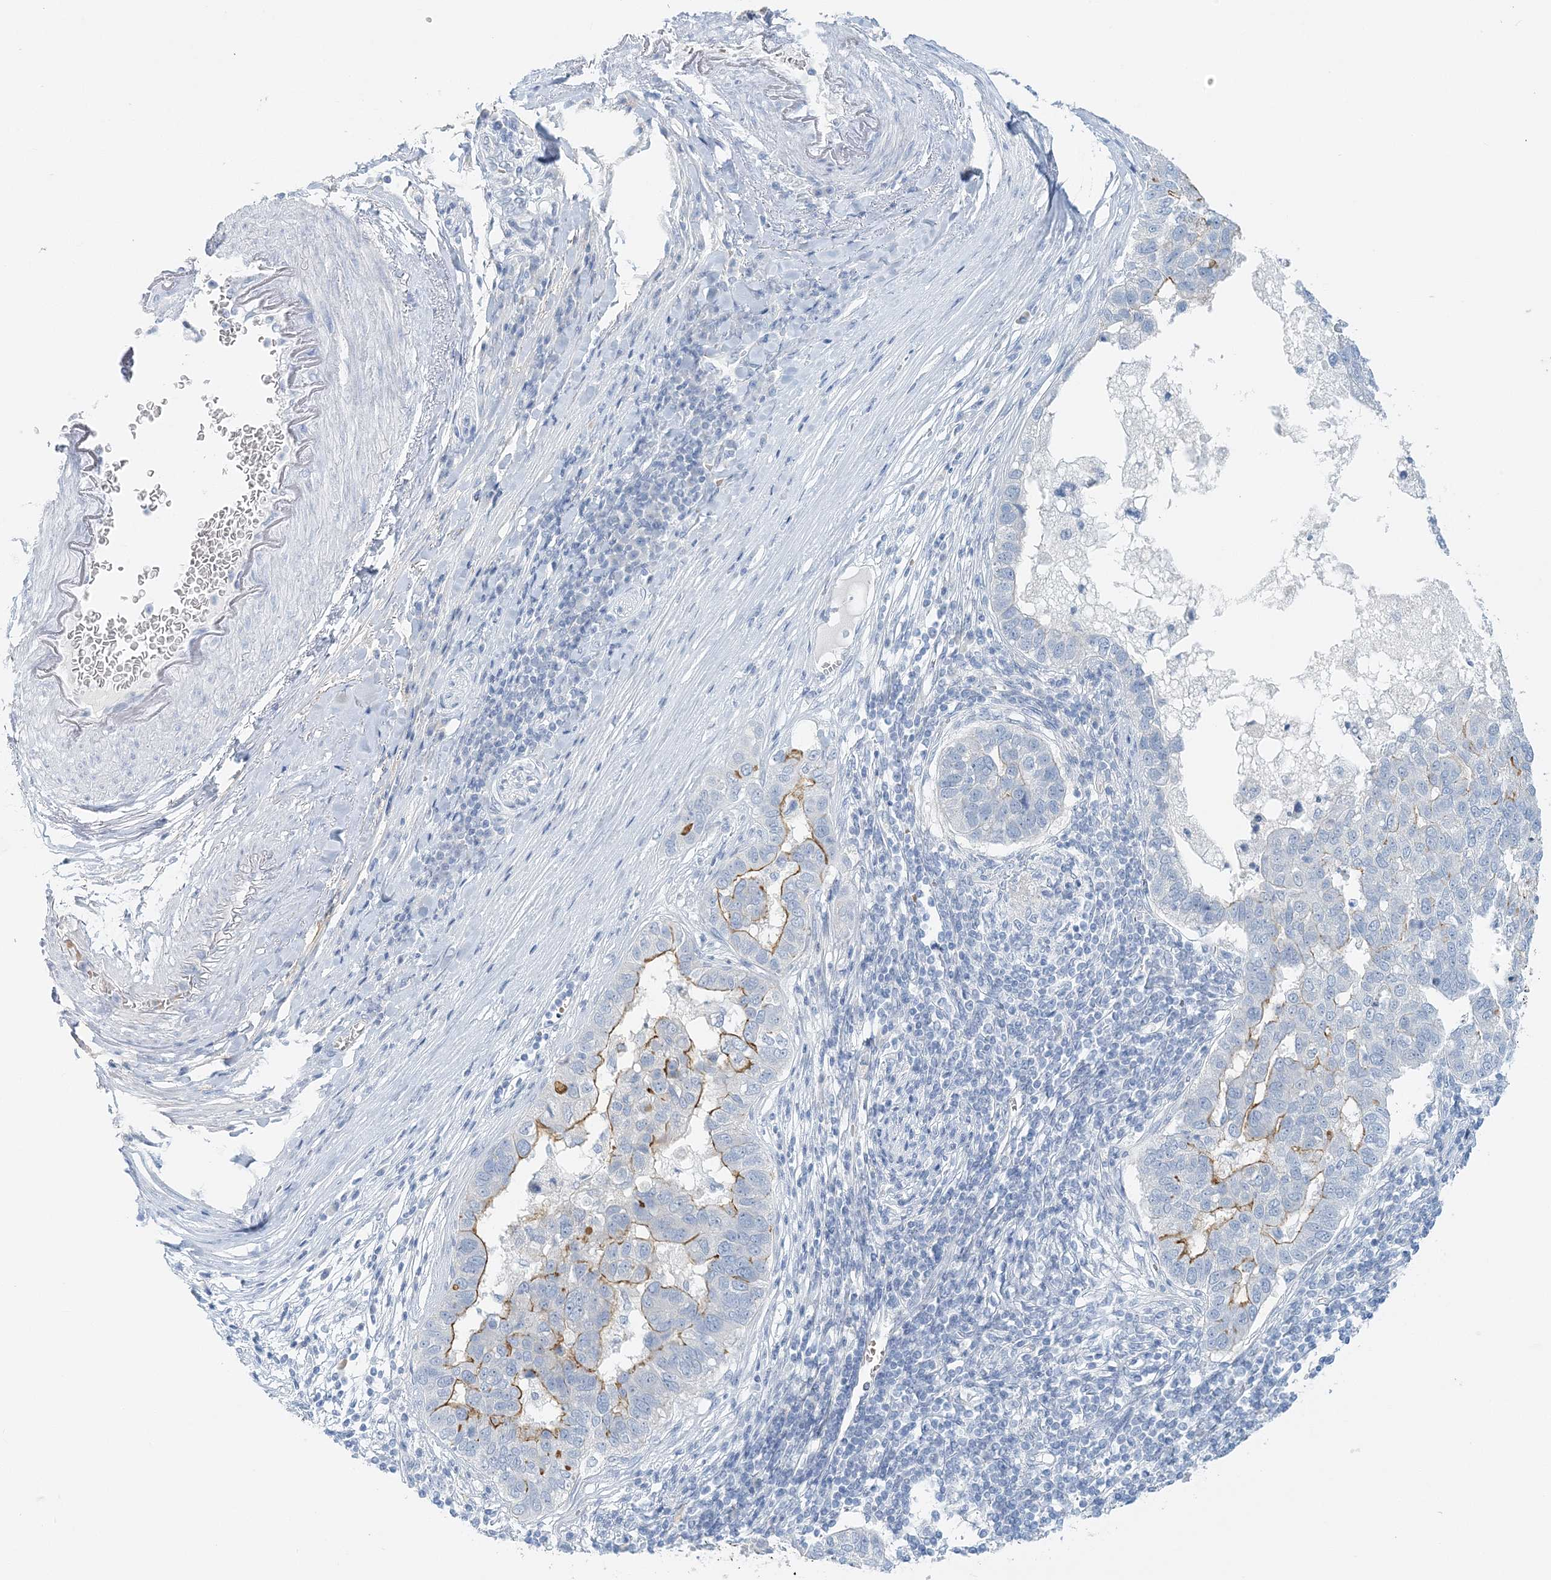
{"staining": {"intensity": "moderate", "quantity": "25%-75%", "location": "cytoplasmic/membranous"}, "tissue": "pancreatic cancer", "cell_type": "Tumor cells", "image_type": "cancer", "snomed": [{"axis": "morphology", "description": "Adenocarcinoma, NOS"}, {"axis": "topography", "description": "Pancreas"}], "caption": "DAB (3,3'-diaminobenzidine) immunohistochemical staining of human adenocarcinoma (pancreatic) shows moderate cytoplasmic/membranous protein staining in about 25%-75% of tumor cells. The protein is shown in brown color, while the nuclei are stained blue.", "gene": "VILL", "patient": {"sex": "female", "age": 61}}